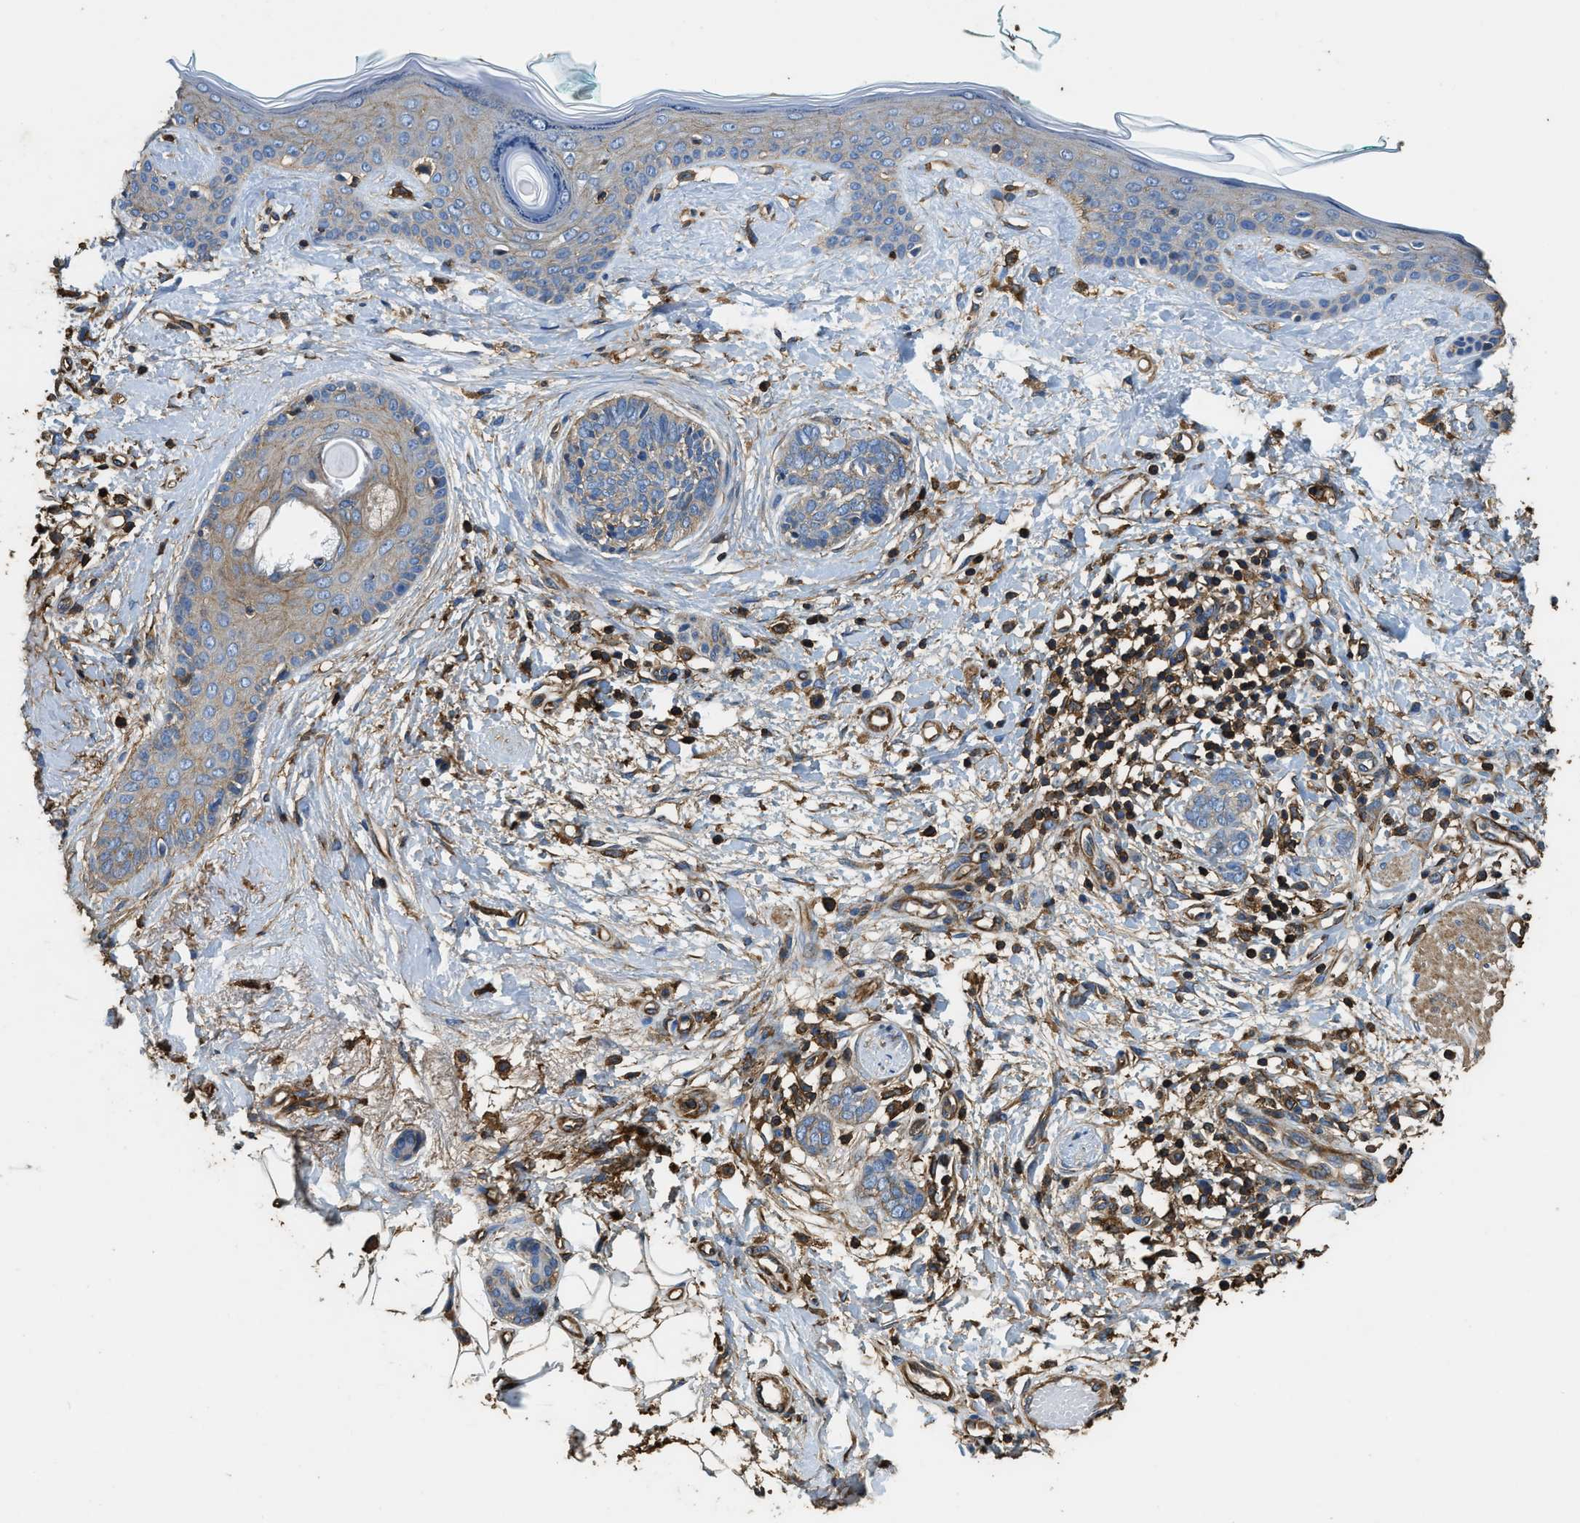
{"staining": {"intensity": "weak", "quantity": "25%-75%", "location": "cytoplasmic/membranous"}, "tissue": "skin cancer", "cell_type": "Tumor cells", "image_type": "cancer", "snomed": [{"axis": "morphology", "description": "Basal cell carcinoma"}, {"axis": "topography", "description": "Skin"}], "caption": "DAB (3,3'-diaminobenzidine) immunohistochemical staining of basal cell carcinoma (skin) shows weak cytoplasmic/membranous protein expression in about 25%-75% of tumor cells.", "gene": "ACCS", "patient": {"sex": "female", "age": 84}}